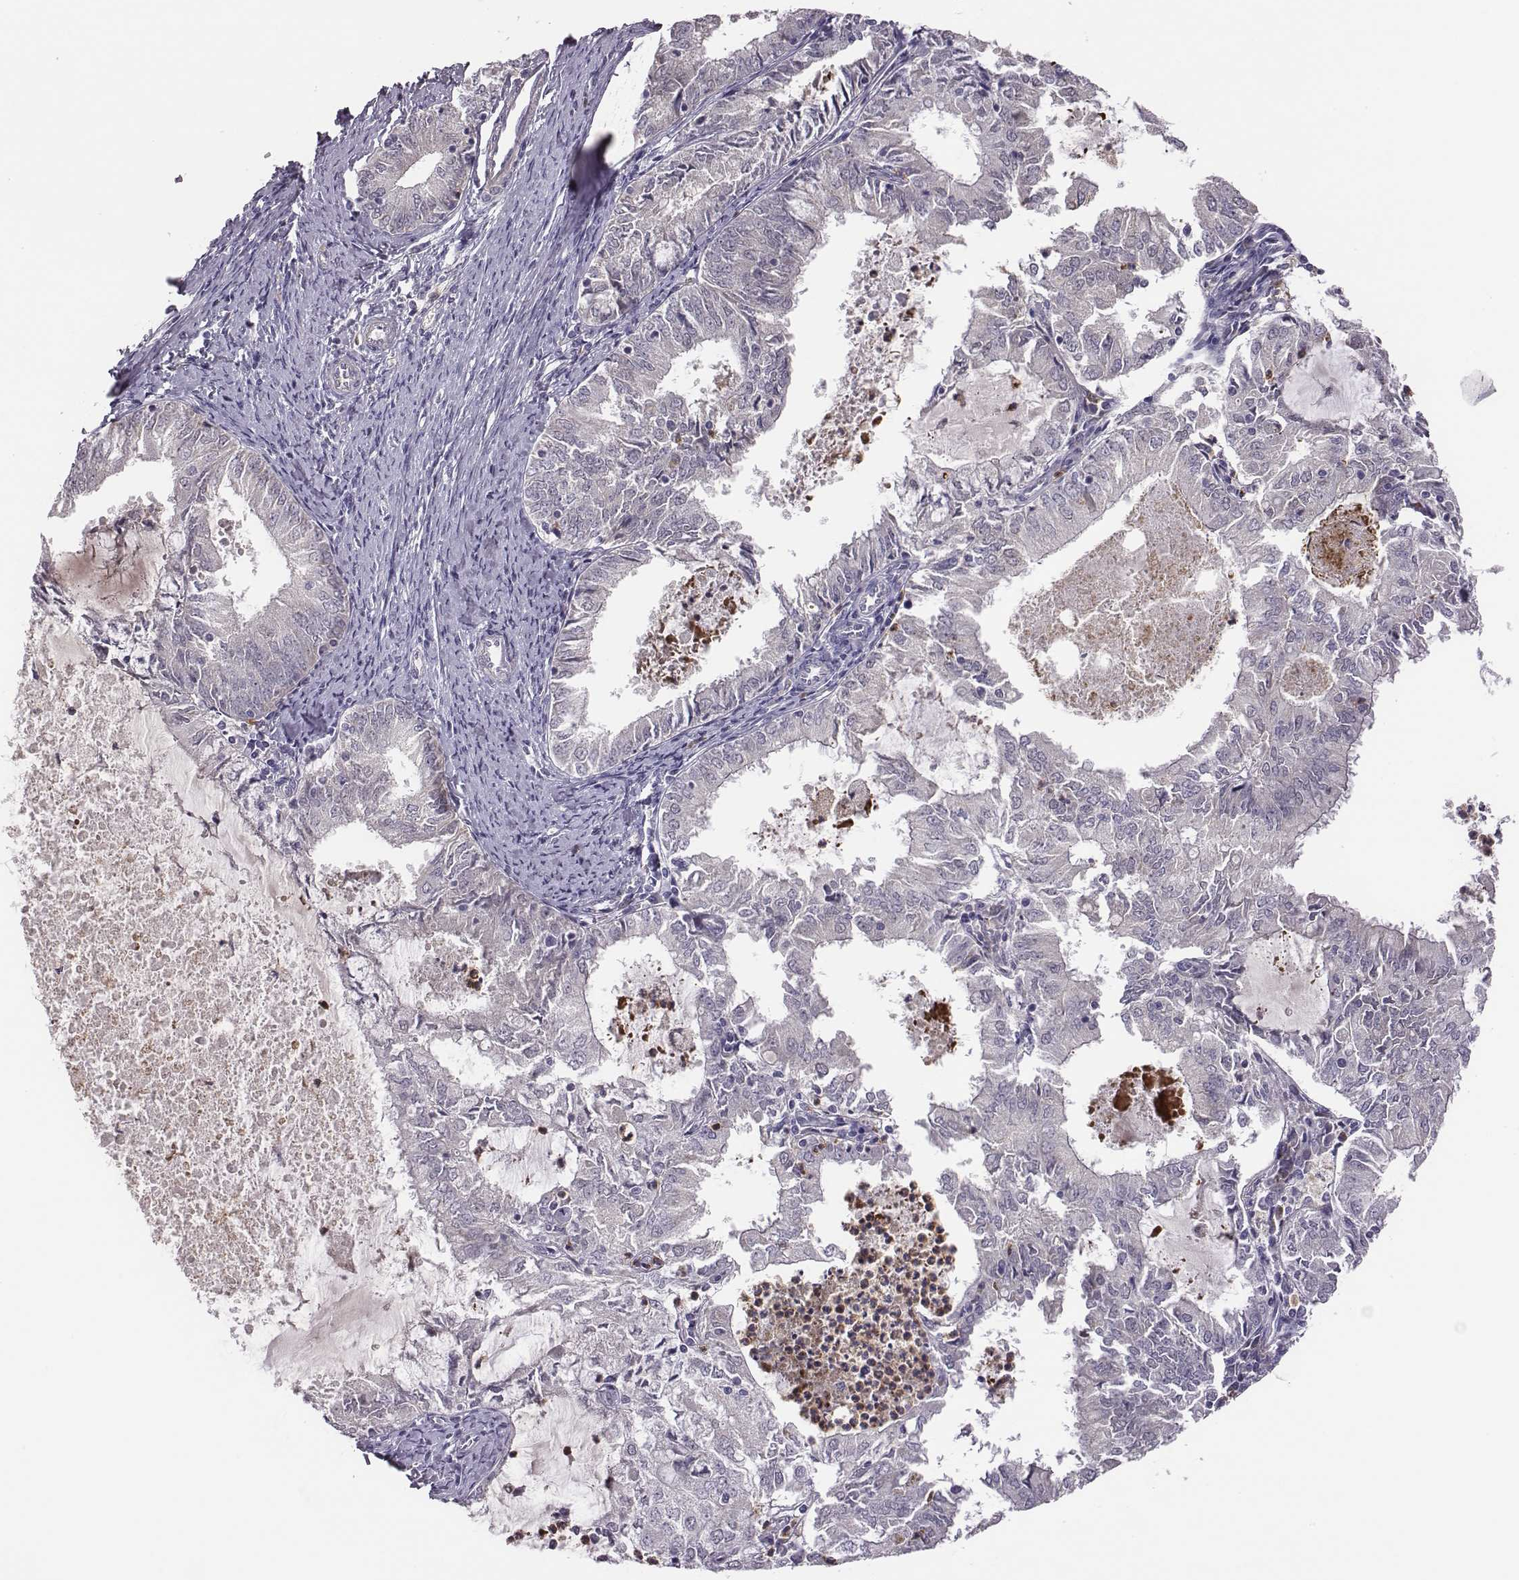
{"staining": {"intensity": "negative", "quantity": "none", "location": "none"}, "tissue": "endometrial cancer", "cell_type": "Tumor cells", "image_type": "cancer", "snomed": [{"axis": "morphology", "description": "Adenocarcinoma, NOS"}, {"axis": "topography", "description": "Endometrium"}], "caption": "Immunohistochemical staining of human adenocarcinoma (endometrial) reveals no significant staining in tumor cells.", "gene": "KMO", "patient": {"sex": "female", "age": 57}}